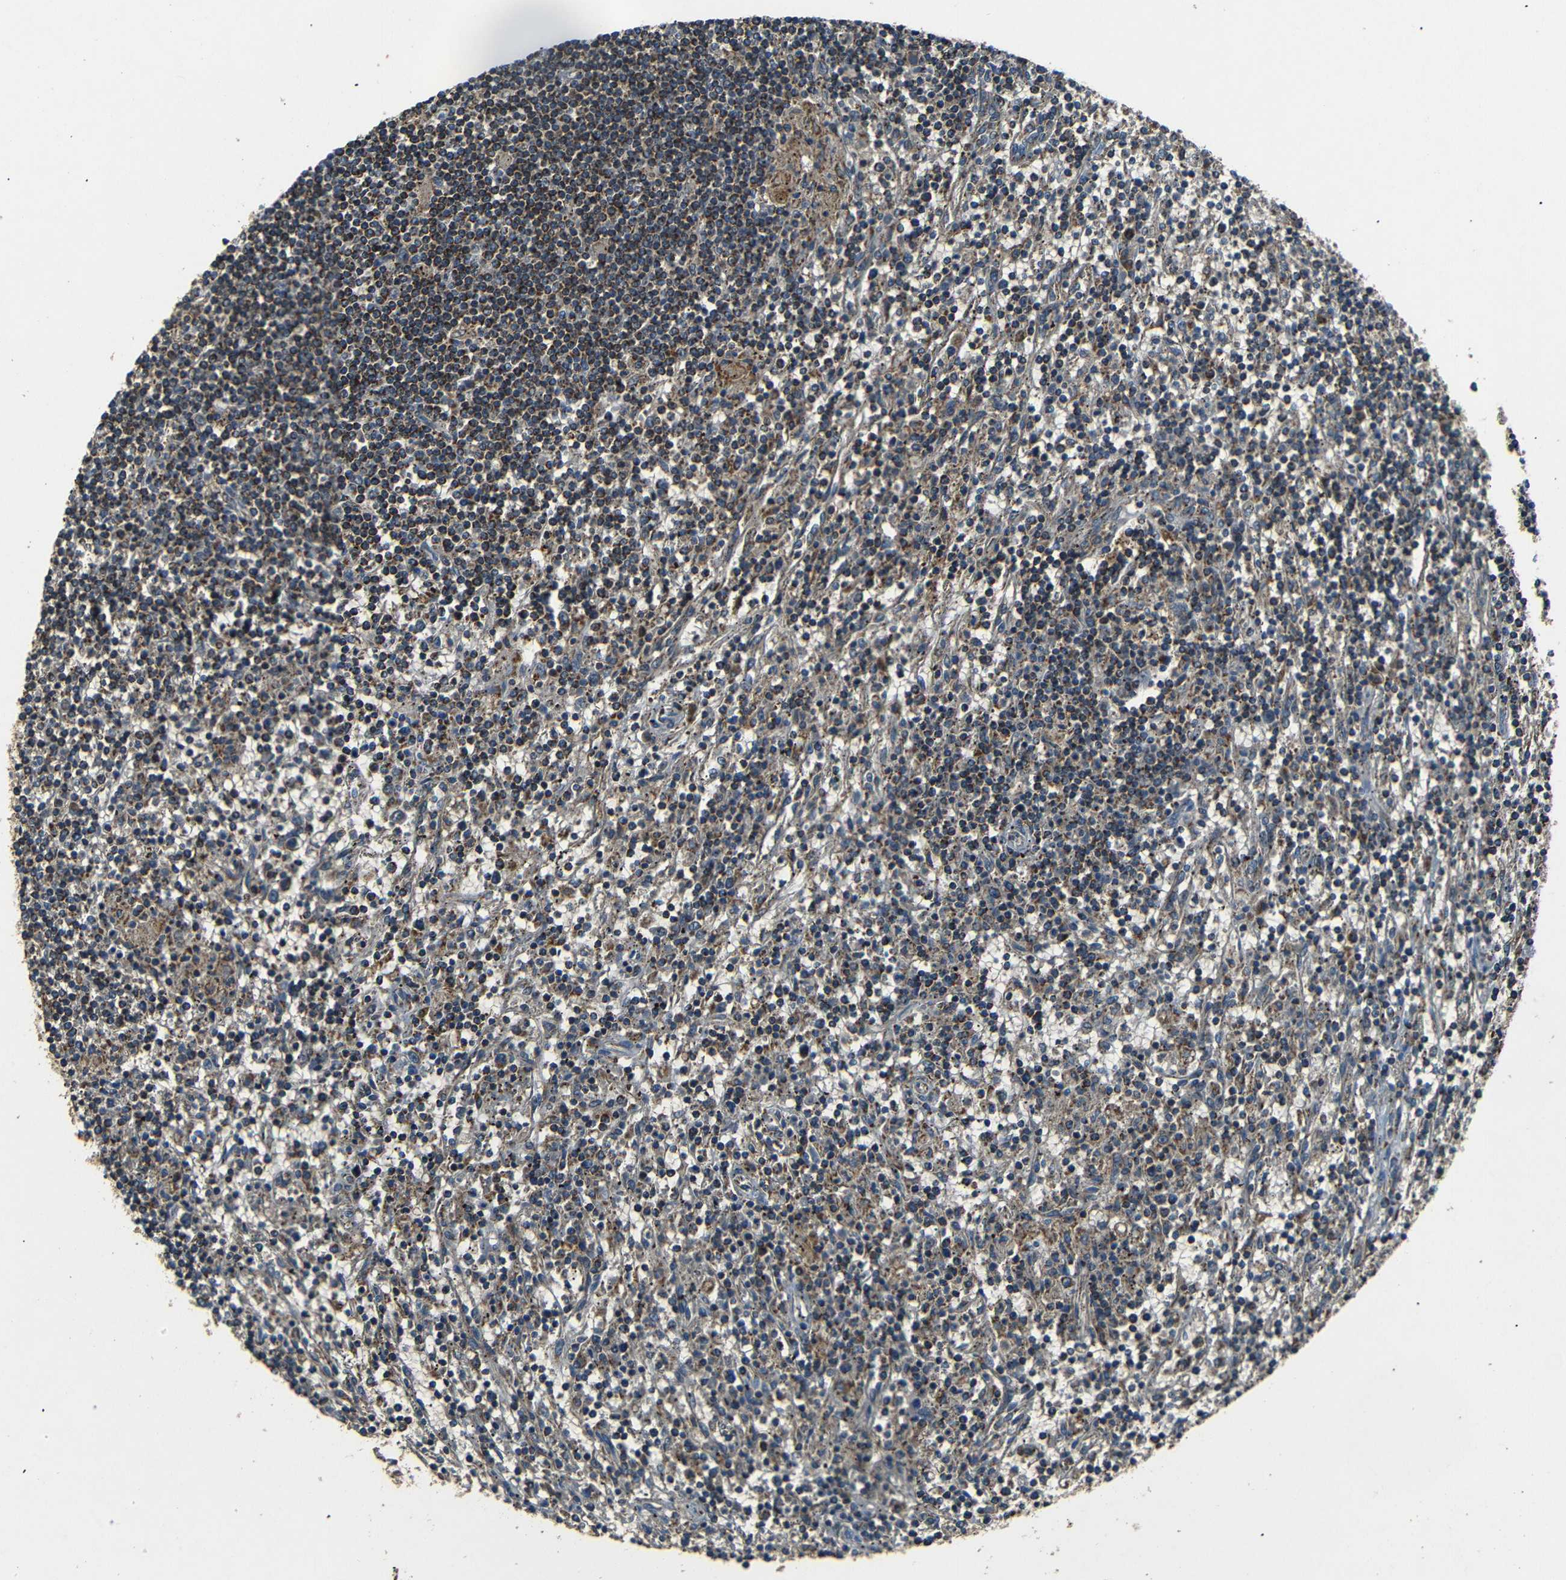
{"staining": {"intensity": "moderate", "quantity": "25%-75%", "location": "cytoplasmic/membranous"}, "tissue": "lymphoma", "cell_type": "Tumor cells", "image_type": "cancer", "snomed": [{"axis": "morphology", "description": "Malignant lymphoma, non-Hodgkin's type, Low grade"}, {"axis": "topography", "description": "Spleen"}], "caption": "Immunohistochemical staining of human low-grade malignant lymphoma, non-Hodgkin's type exhibits moderate cytoplasmic/membranous protein expression in about 25%-75% of tumor cells. (DAB IHC with brightfield microscopy, high magnification).", "gene": "NETO2", "patient": {"sex": "male", "age": 76}}